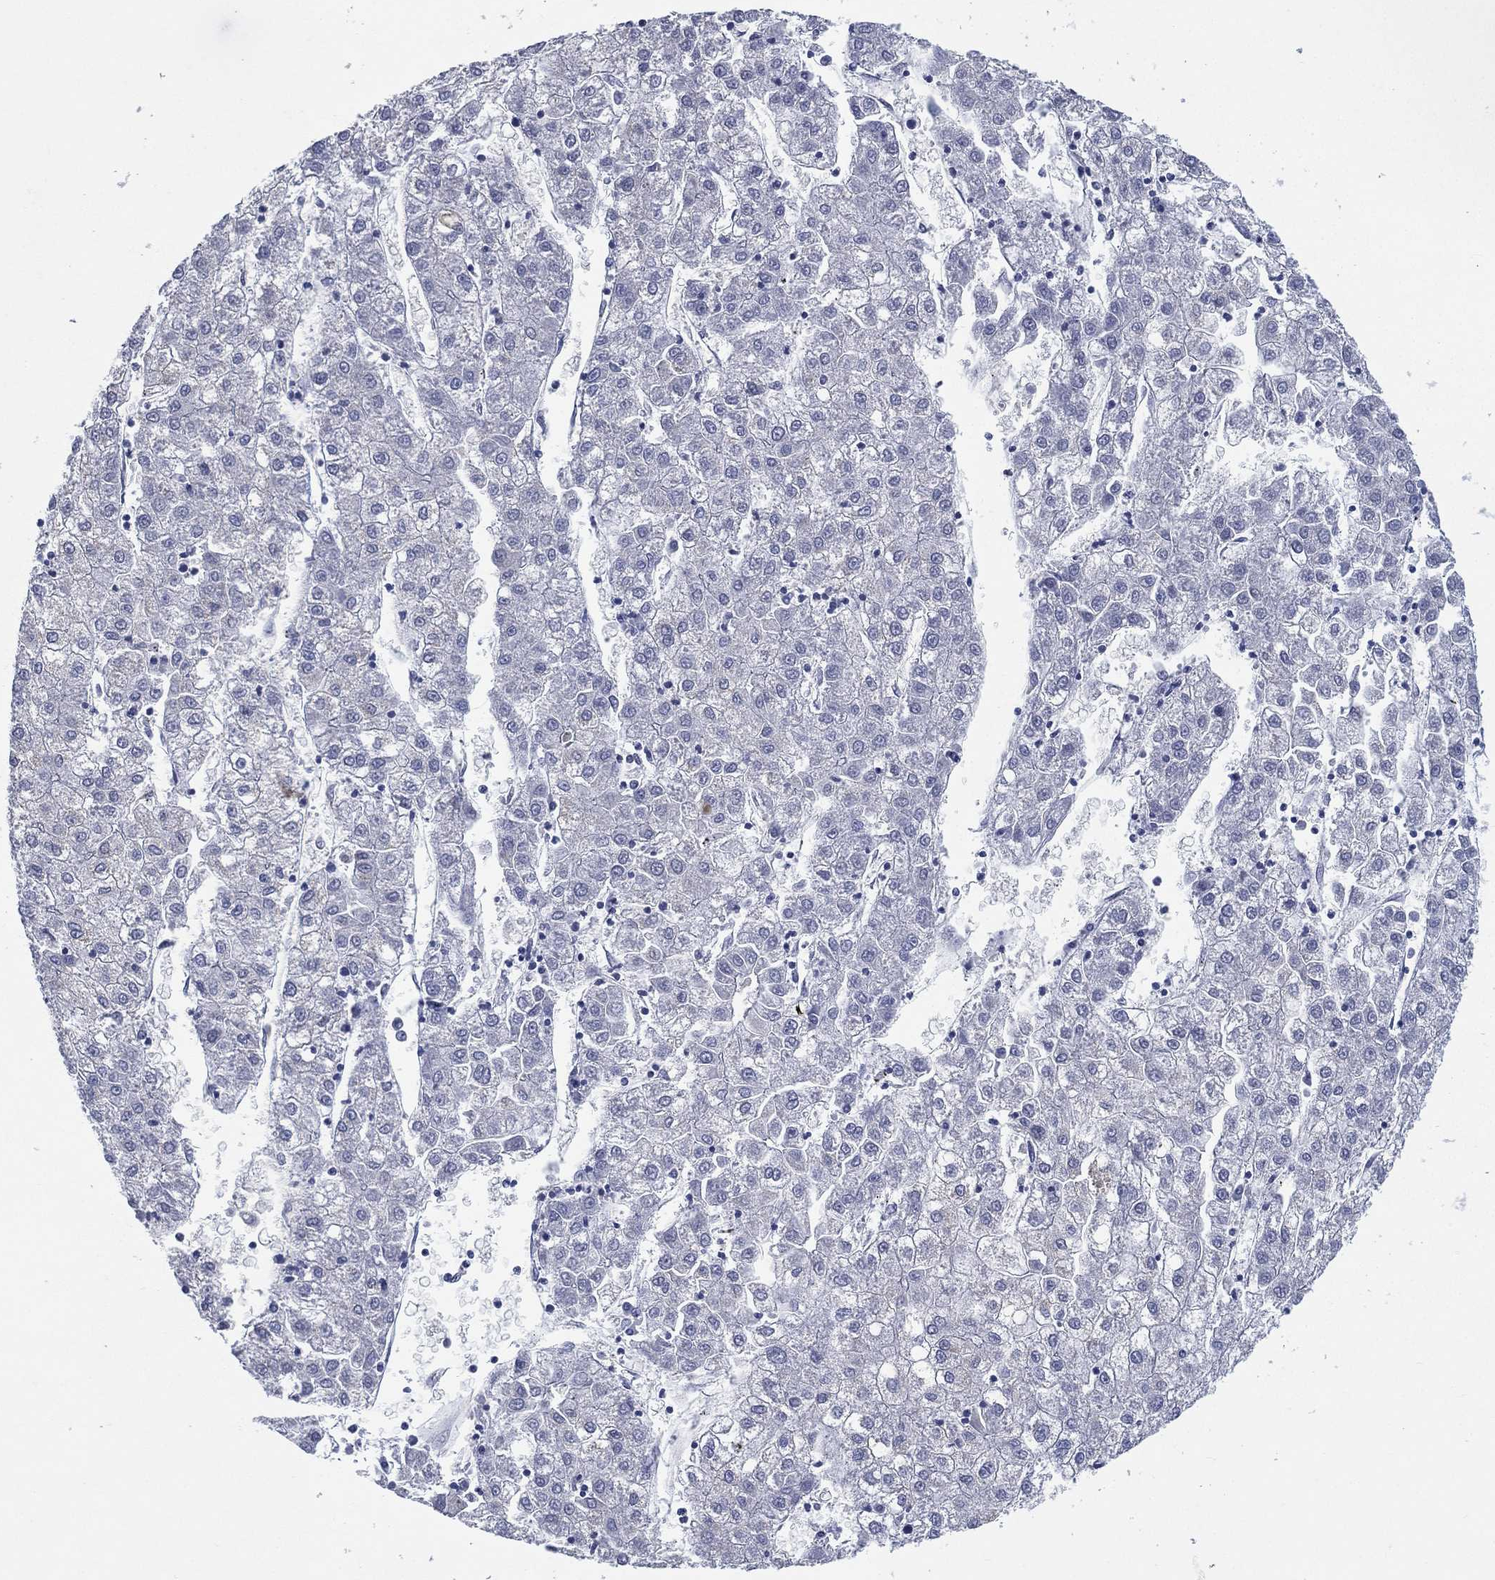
{"staining": {"intensity": "negative", "quantity": "none", "location": "none"}, "tissue": "liver cancer", "cell_type": "Tumor cells", "image_type": "cancer", "snomed": [{"axis": "morphology", "description": "Carcinoma, Hepatocellular, NOS"}, {"axis": "topography", "description": "Liver"}], "caption": "There is no significant expression in tumor cells of liver hepatocellular carcinoma.", "gene": "KRT35", "patient": {"sex": "male", "age": 72}}